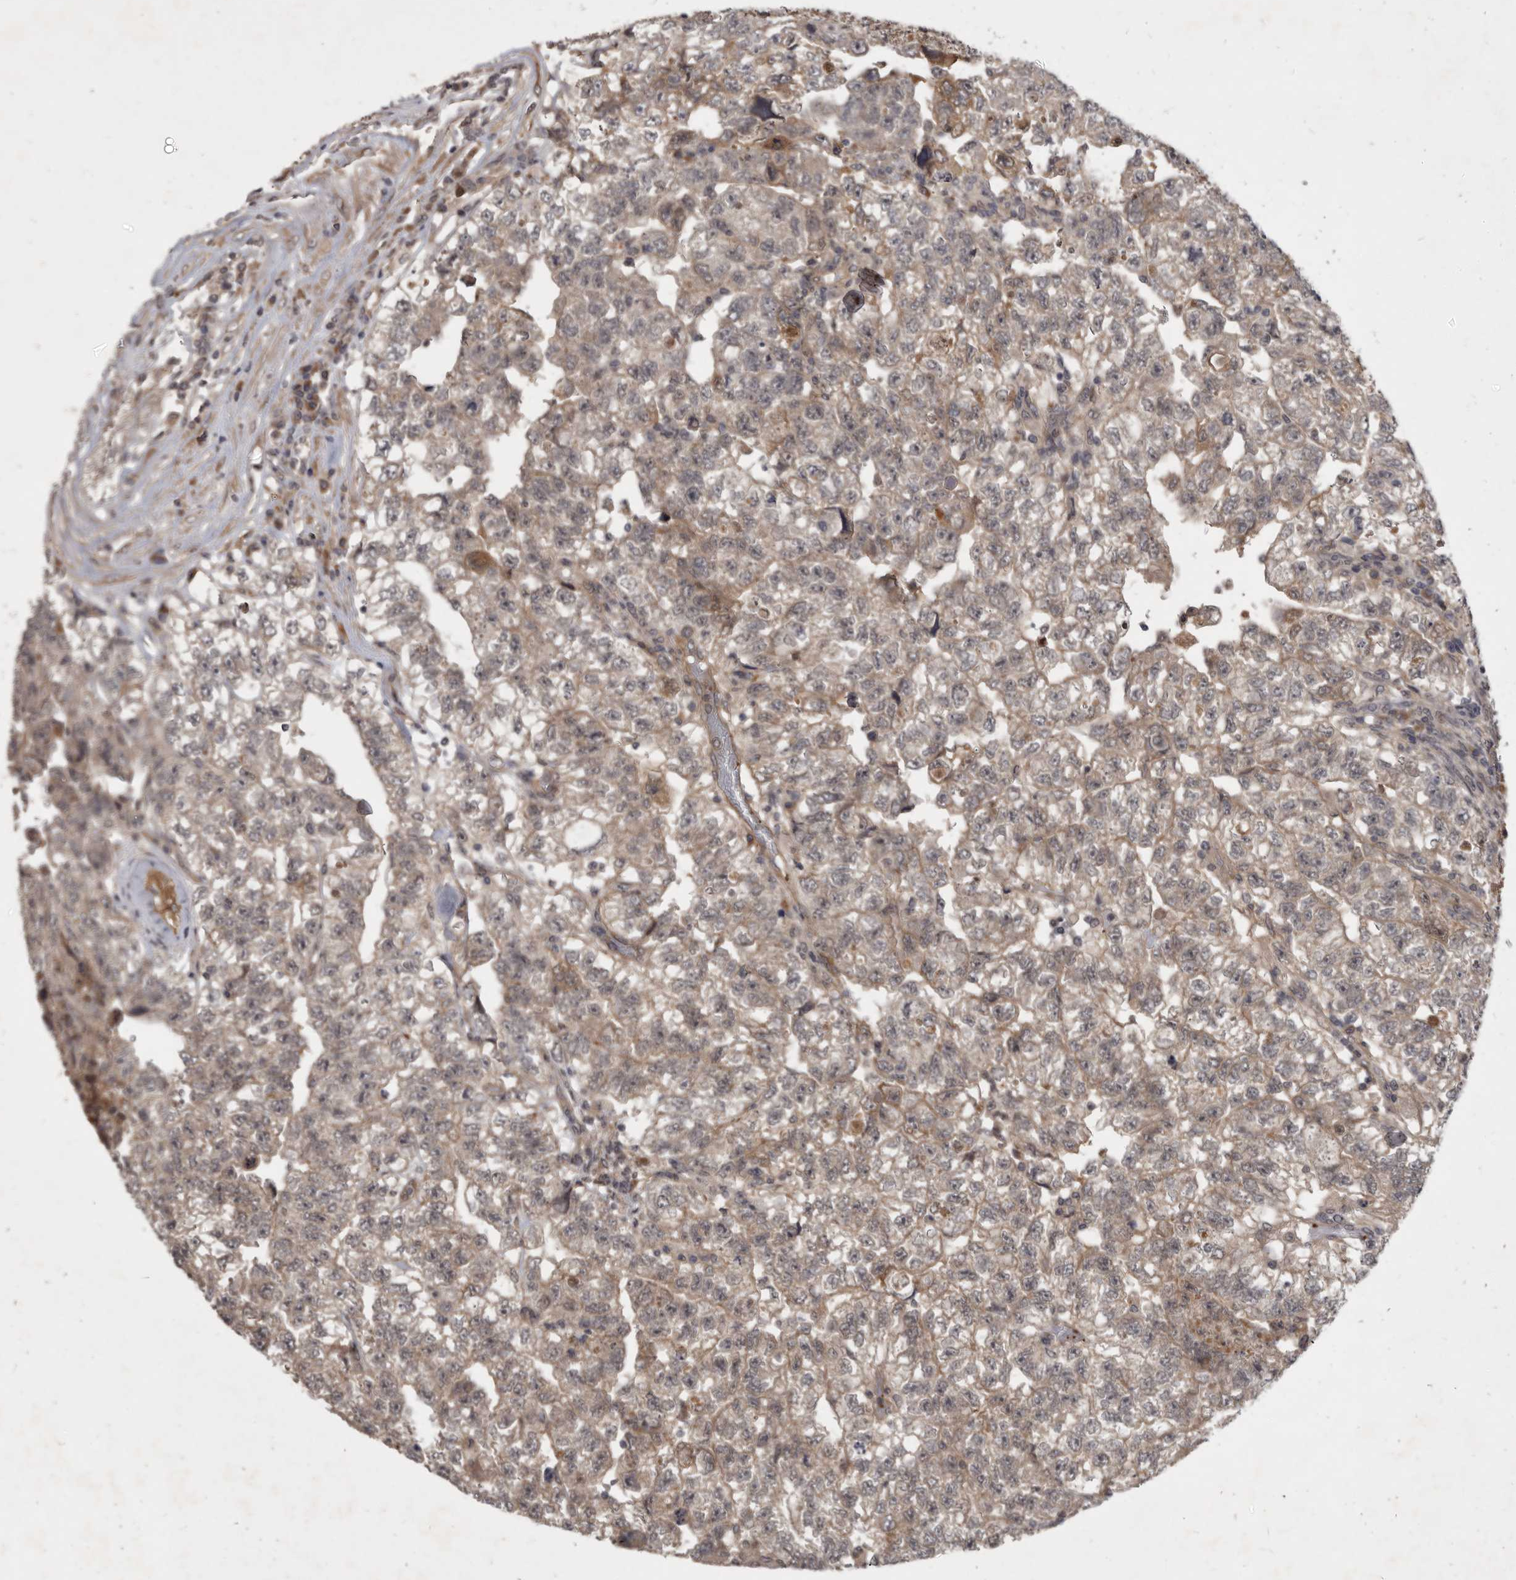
{"staining": {"intensity": "weak", "quantity": ">75%", "location": "cytoplasmic/membranous"}, "tissue": "testis cancer", "cell_type": "Tumor cells", "image_type": "cancer", "snomed": [{"axis": "morphology", "description": "Carcinoma, Embryonal, NOS"}, {"axis": "topography", "description": "Testis"}], "caption": "Brown immunohistochemical staining in testis embryonal carcinoma displays weak cytoplasmic/membranous positivity in about >75% of tumor cells. The protein is stained brown, and the nuclei are stained in blue (DAB (3,3'-diaminobenzidine) IHC with brightfield microscopy, high magnification).", "gene": "DNAJC28", "patient": {"sex": "male", "age": 36}}